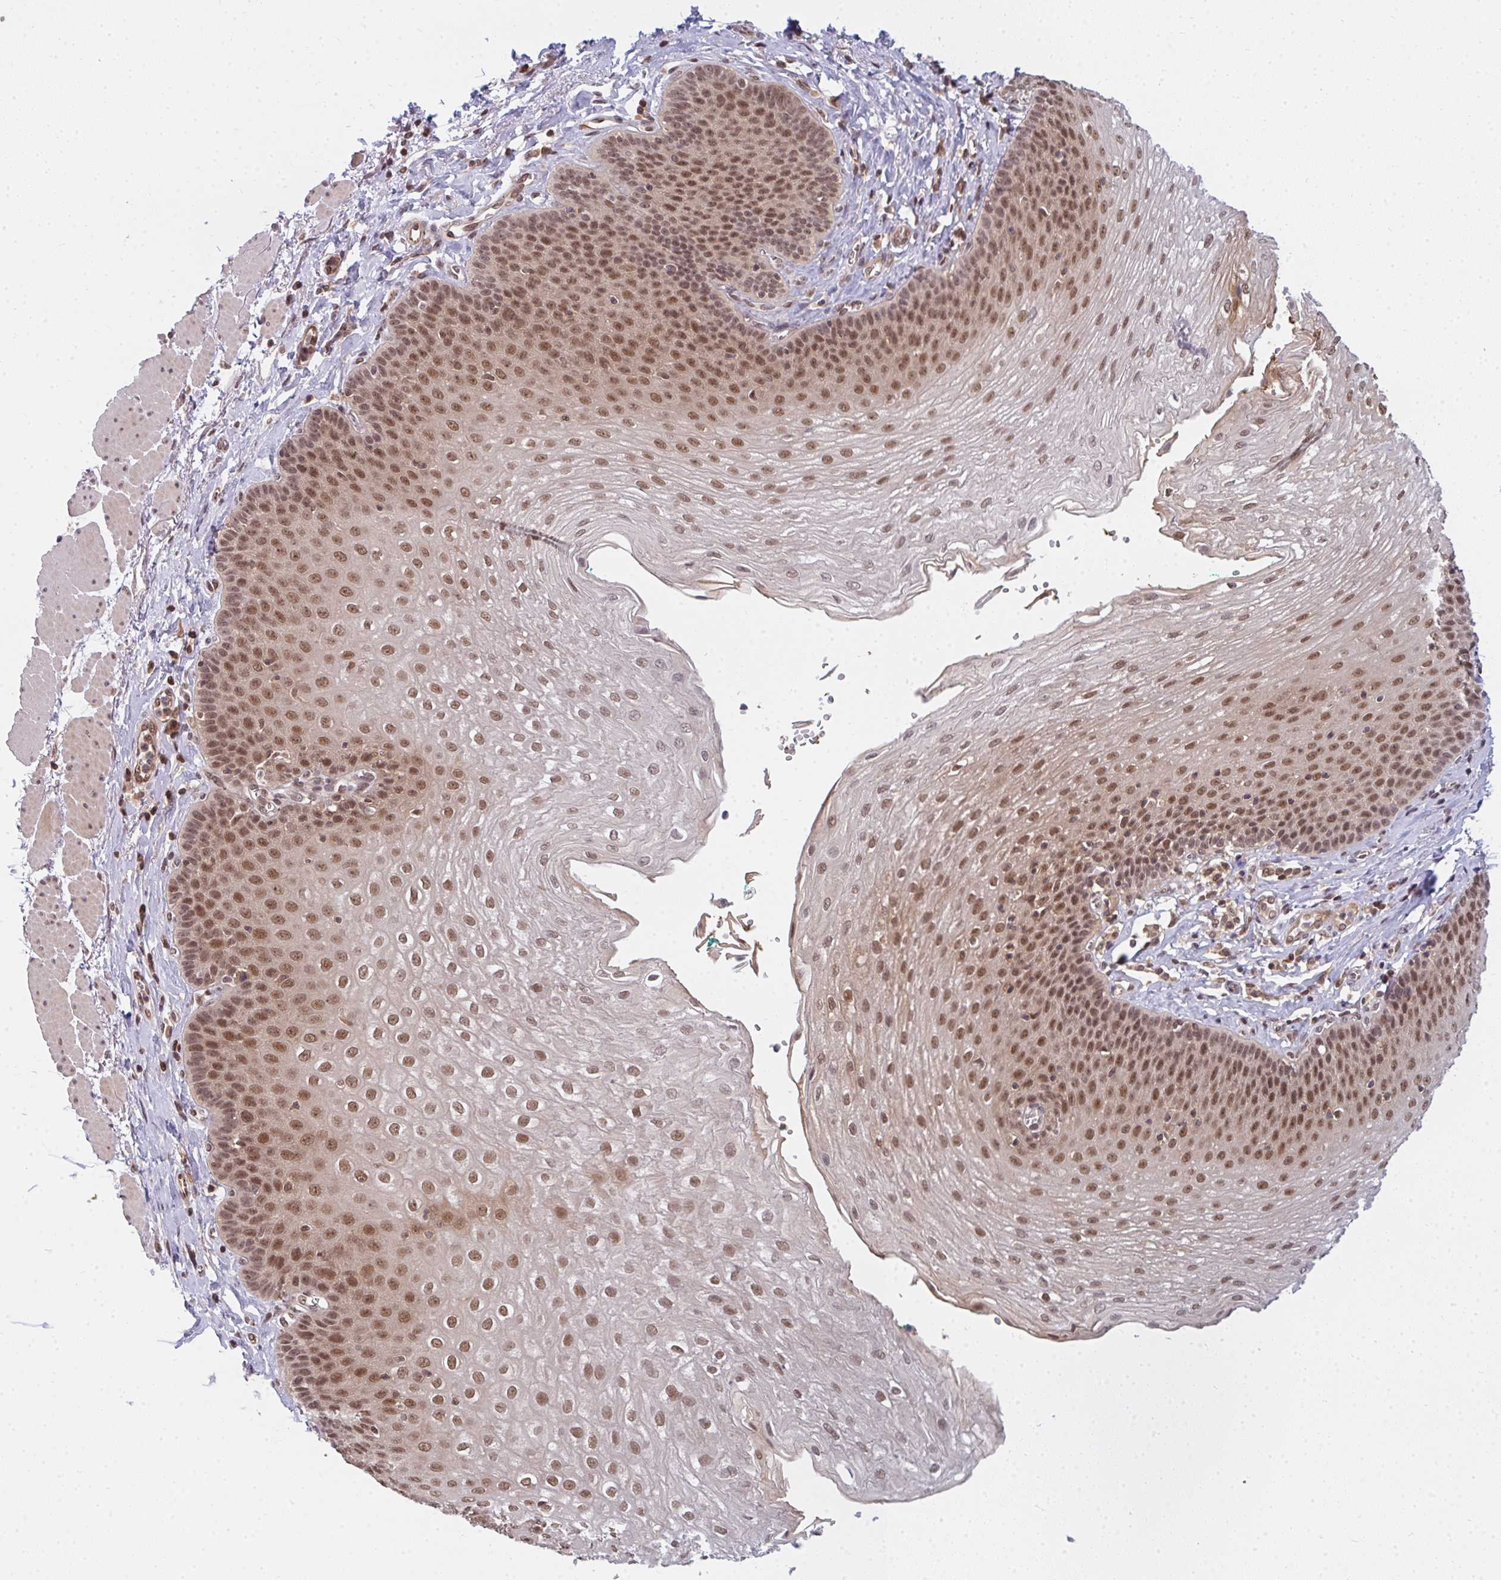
{"staining": {"intensity": "moderate", "quantity": ">75%", "location": "nuclear"}, "tissue": "esophagus", "cell_type": "Squamous epithelial cells", "image_type": "normal", "snomed": [{"axis": "morphology", "description": "Normal tissue, NOS"}, {"axis": "topography", "description": "Esophagus"}], "caption": "This is an image of immunohistochemistry staining of benign esophagus, which shows moderate expression in the nuclear of squamous epithelial cells.", "gene": "GTF3C6", "patient": {"sex": "female", "age": 81}}